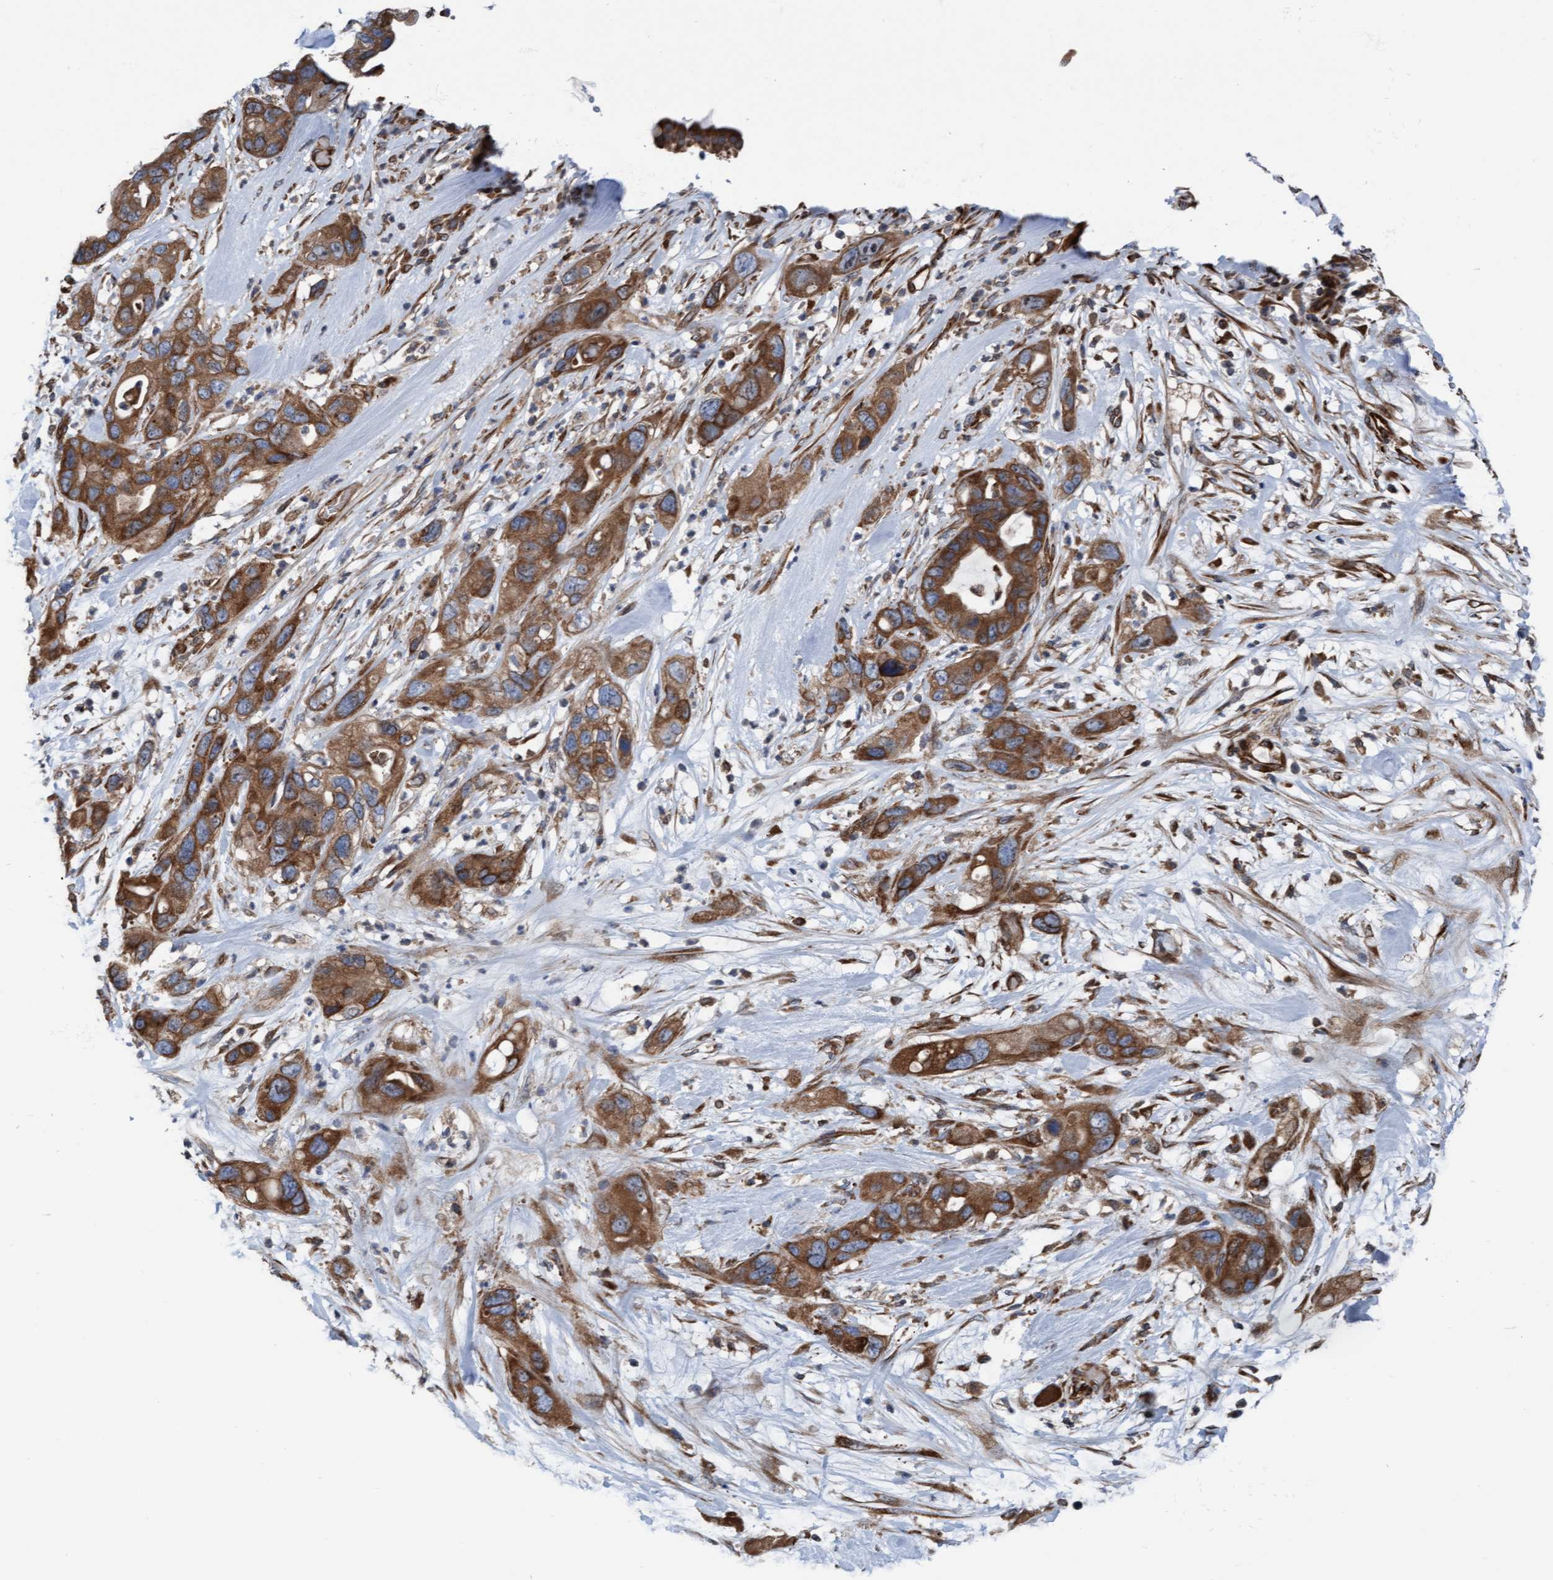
{"staining": {"intensity": "strong", "quantity": ">75%", "location": "cytoplasmic/membranous"}, "tissue": "pancreatic cancer", "cell_type": "Tumor cells", "image_type": "cancer", "snomed": [{"axis": "morphology", "description": "Adenocarcinoma, NOS"}, {"axis": "topography", "description": "Pancreas"}], "caption": "High-power microscopy captured an immunohistochemistry (IHC) image of pancreatic cancer (adenocarcinoma), revealing strong cytoplasmic/membranous expression in approximately >75% of tumor cells.", "gene": "RAP1GAP2", "patient": {"sex": "female", "age": 71}}